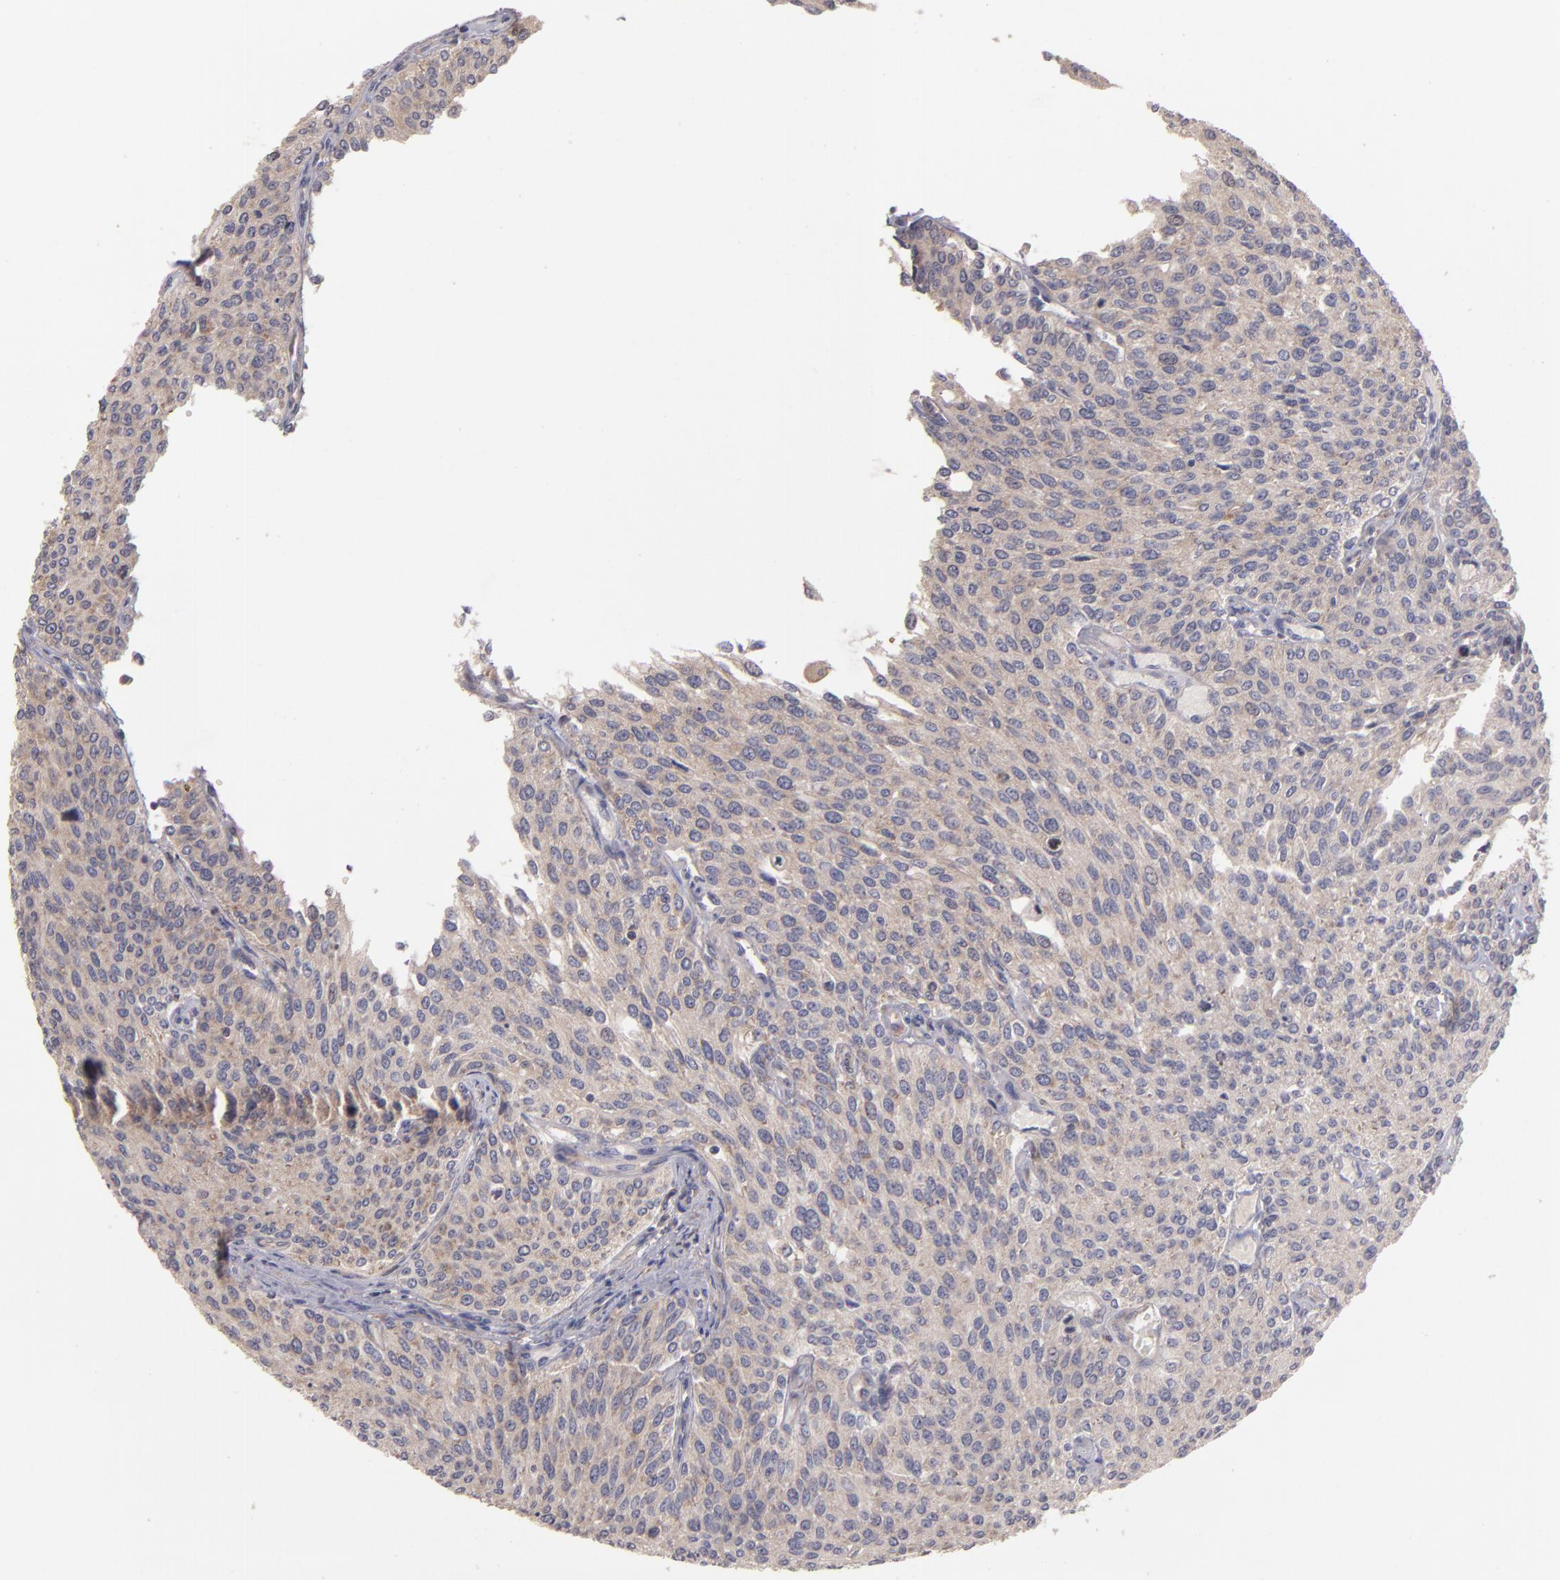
{"staining": {"intensity": "weak", "quantity": ">75%", "location": "cytoplasmic/membranous"}, "tissue": "urothelial cancer", "cell_type": "Tumor cells", "image_type": "cancer", "snomed": [{"axis": "morphology", "description": "Urothelial carcinoma, Low grade"}, {"axis": "topography", "description": "Urinary bladder"}], "caption": "The photomicrograph shows a brown stain indicating the presence of a protein in the cytoplasmic/membranous of tumor cells in urothelial carcinoma (low-grade). (DAB (3,3'-diaminobenzidine) IHC, brown staining for protein, blue staining for nuclei).", "gene": "UPF3B", "patient": {"sex": "female", "age": 73}}